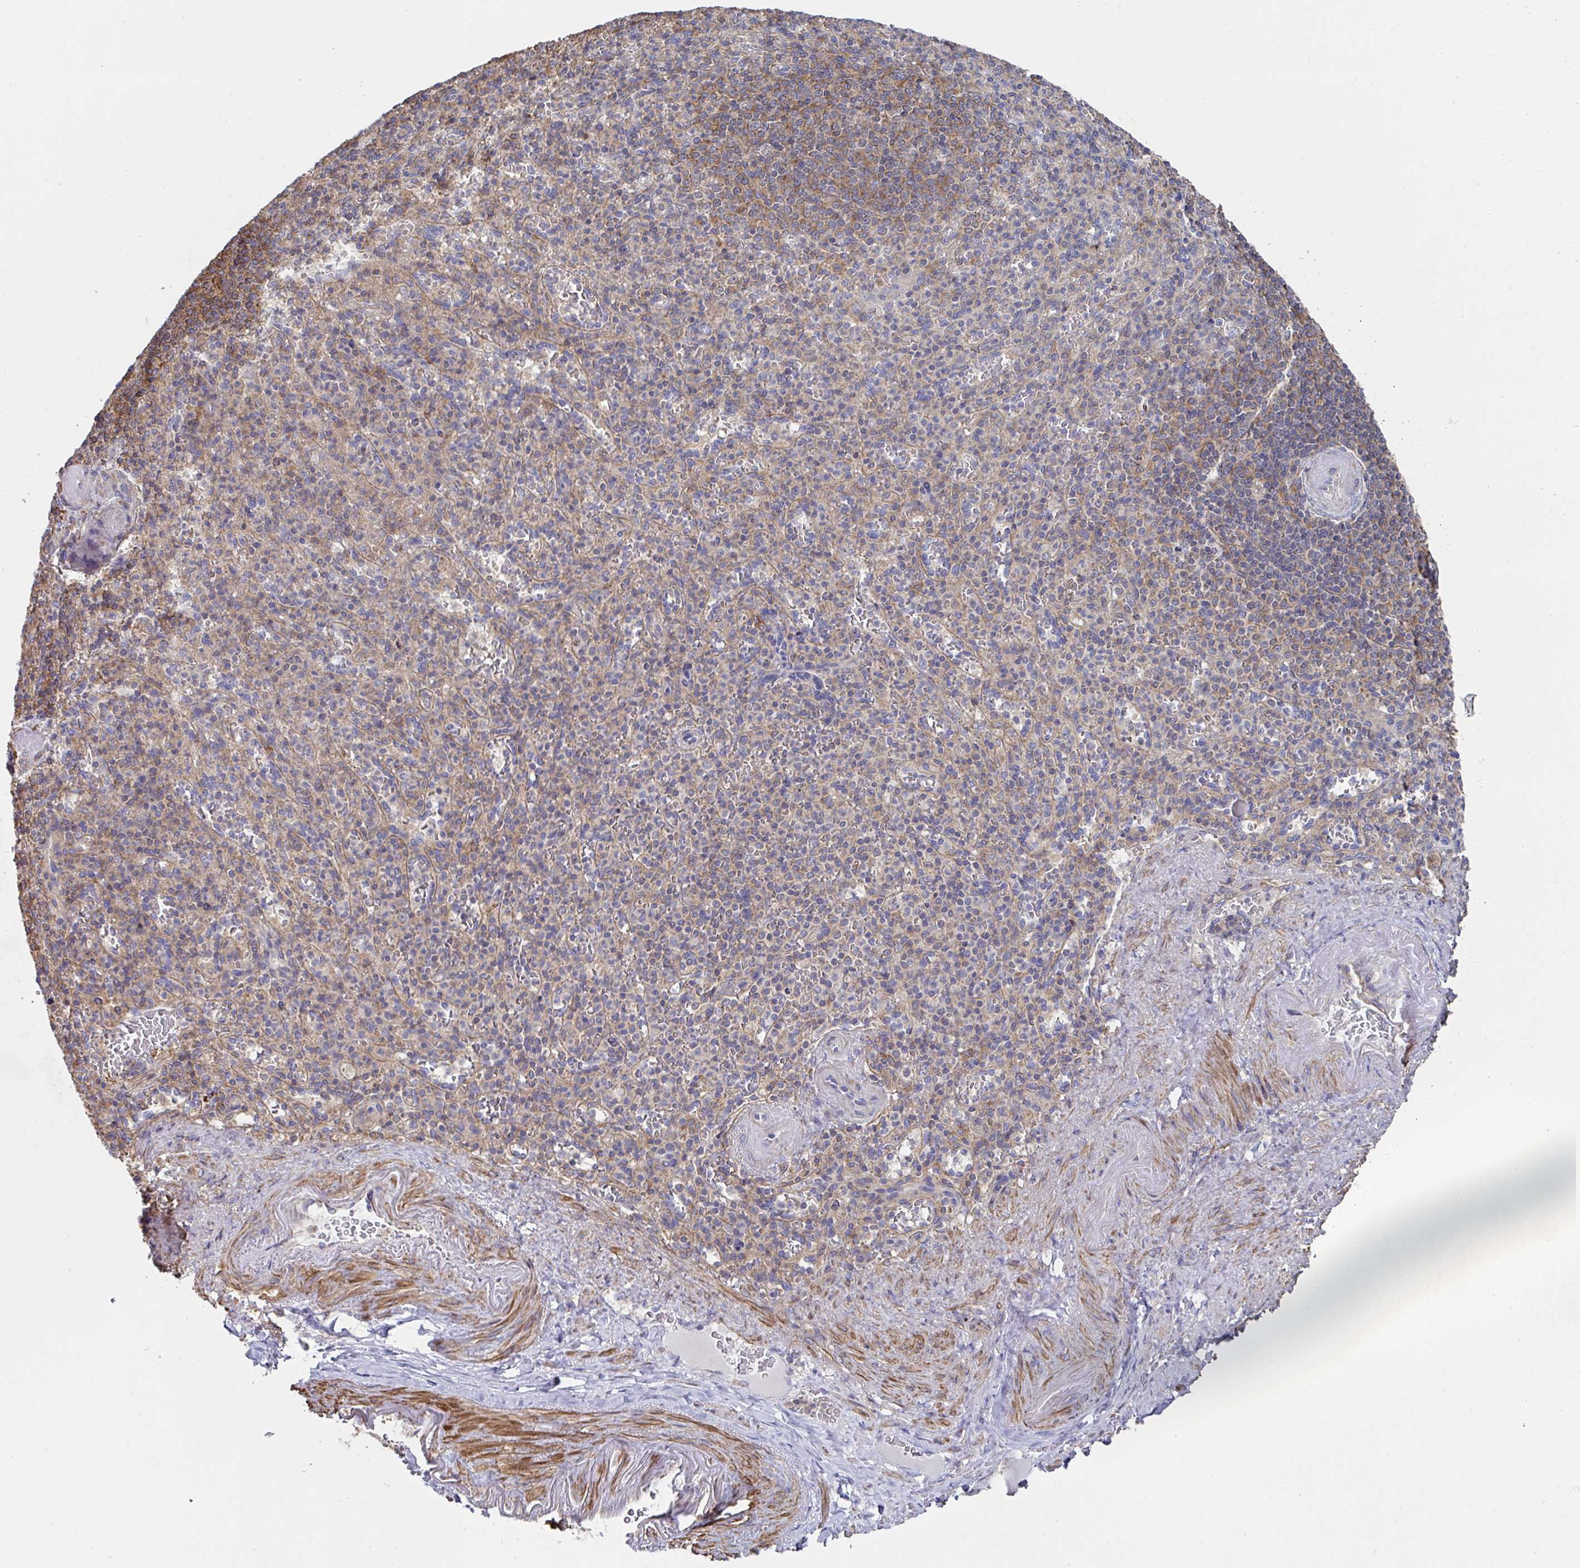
{"staining": {"intensity": "weak", "quantity": "25%-75%", "location": "cytoplasmic/membranous"}, "tissue": "spleen", "cell_type": "Cells in red pulp", "image_type": "normal", "snomed": [{"axis": "morphology", "description": "Normal tissue, NOS"}, {"axis": "topography", "description": "Spleen"}], "caption": "A histopathology image showing weak cytoplasmic/membranous positivity in about 25%-75% of cells in red pulp in unremarkable spleen, as visualized by brown immunohistochemical staining.", "gene": "DZANK1", "patient": {"sex": "female", "age": 74}}